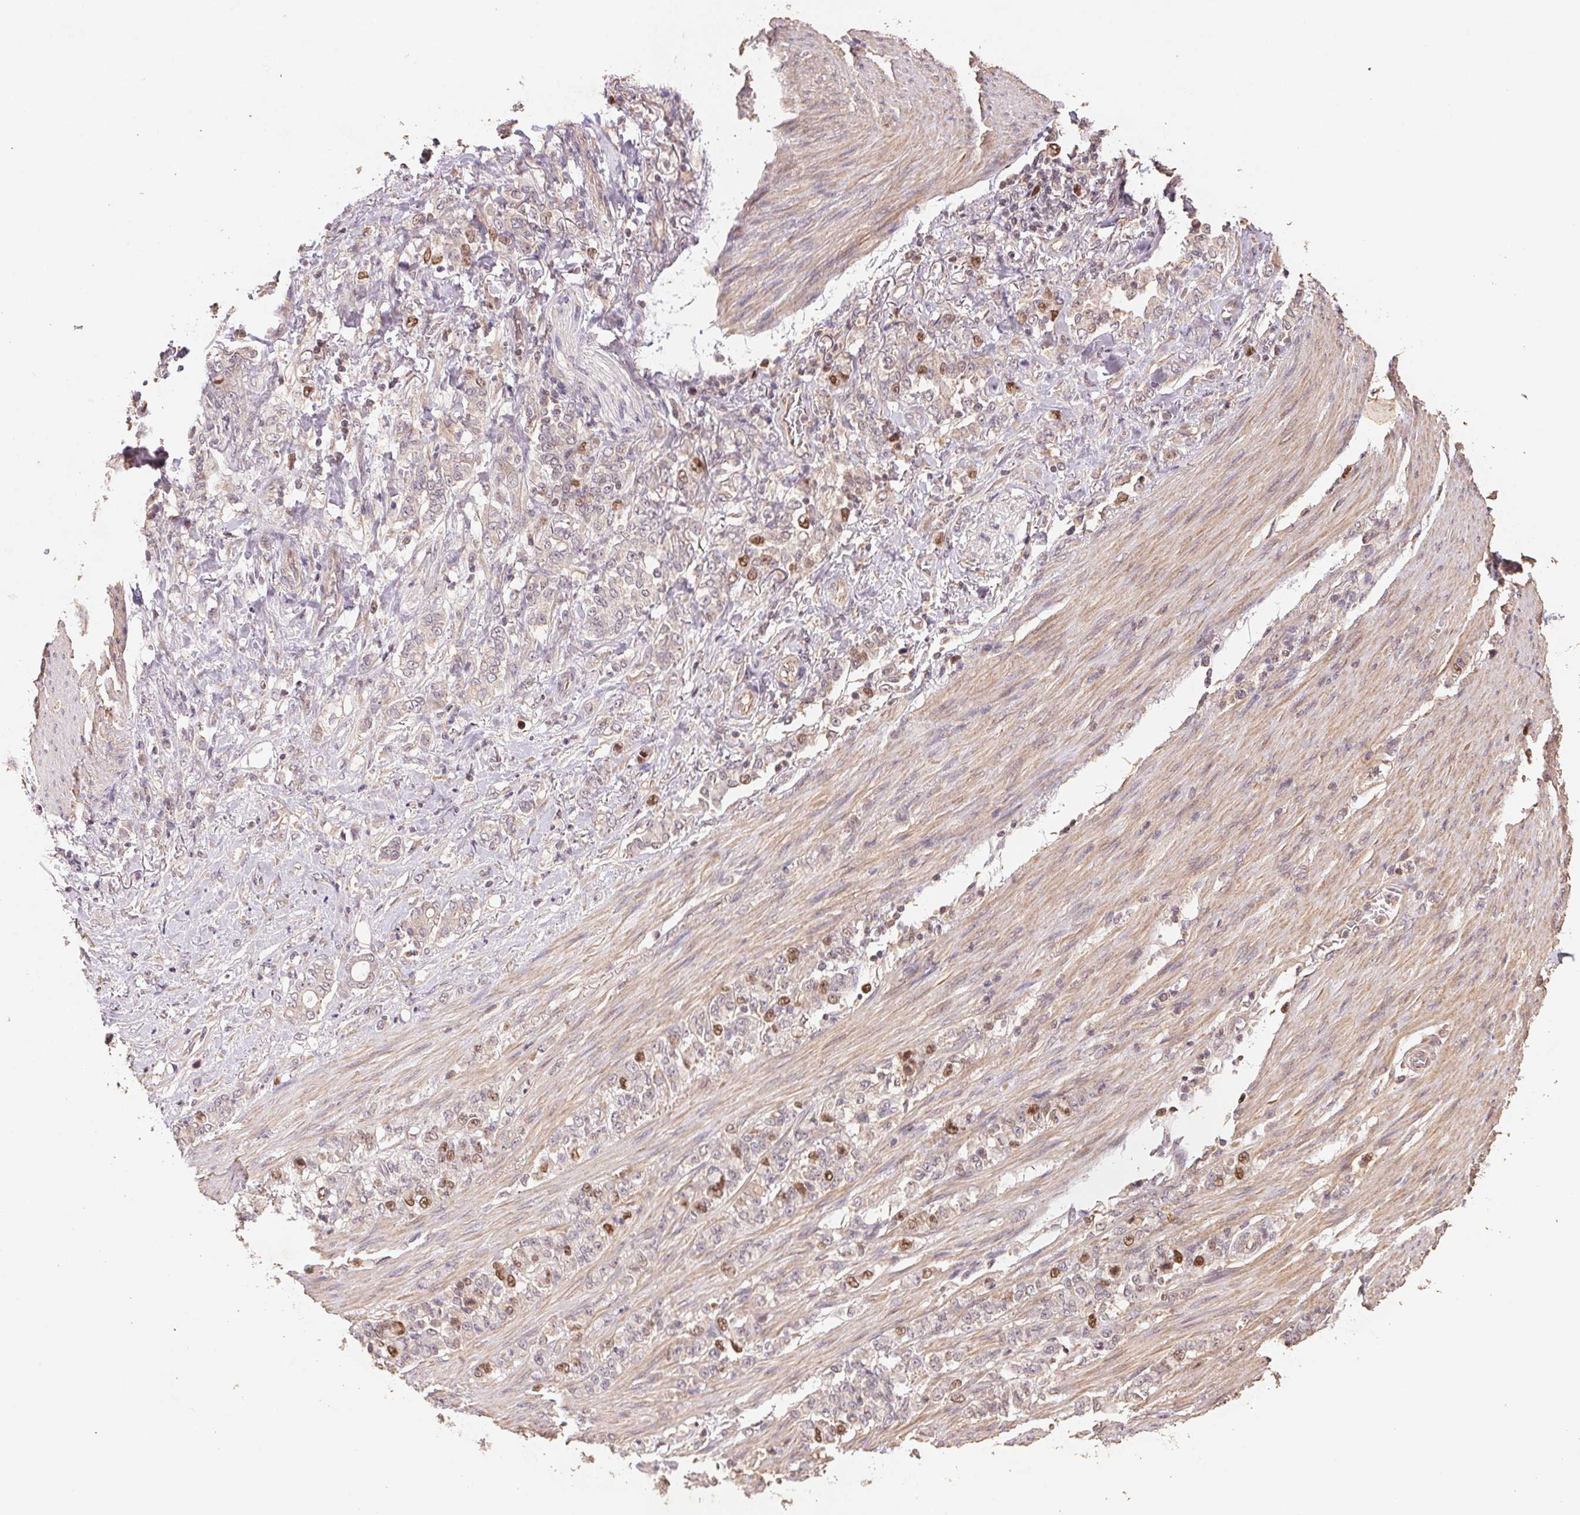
{"staining": {"intensity": "strong", "quantity": "<25%", "location": "nuclear"}, "tissue": "stomach cancer", "cell_type": "Tumor cells", "image_type": "cancer", "snomed": [{"axis": "morphology", "description": "Adenocarcinoma, NOS"}, {"axis": "topography", "description": "Stomach"}], "caption": "IHC staining of stomach adenocarcinoma, which demonstrates medium levels of strong nuclear expression in about <25% of tumor cells indicating strong nuclear protein expression. The staining was performed using DAB (3,3'-diaminobenzidine) (brown) for protein detection and nuclei were counterstained in hematoxylin (blue).", "gene": "CENPF", "patient": {"sex": "female", "age": 79}}